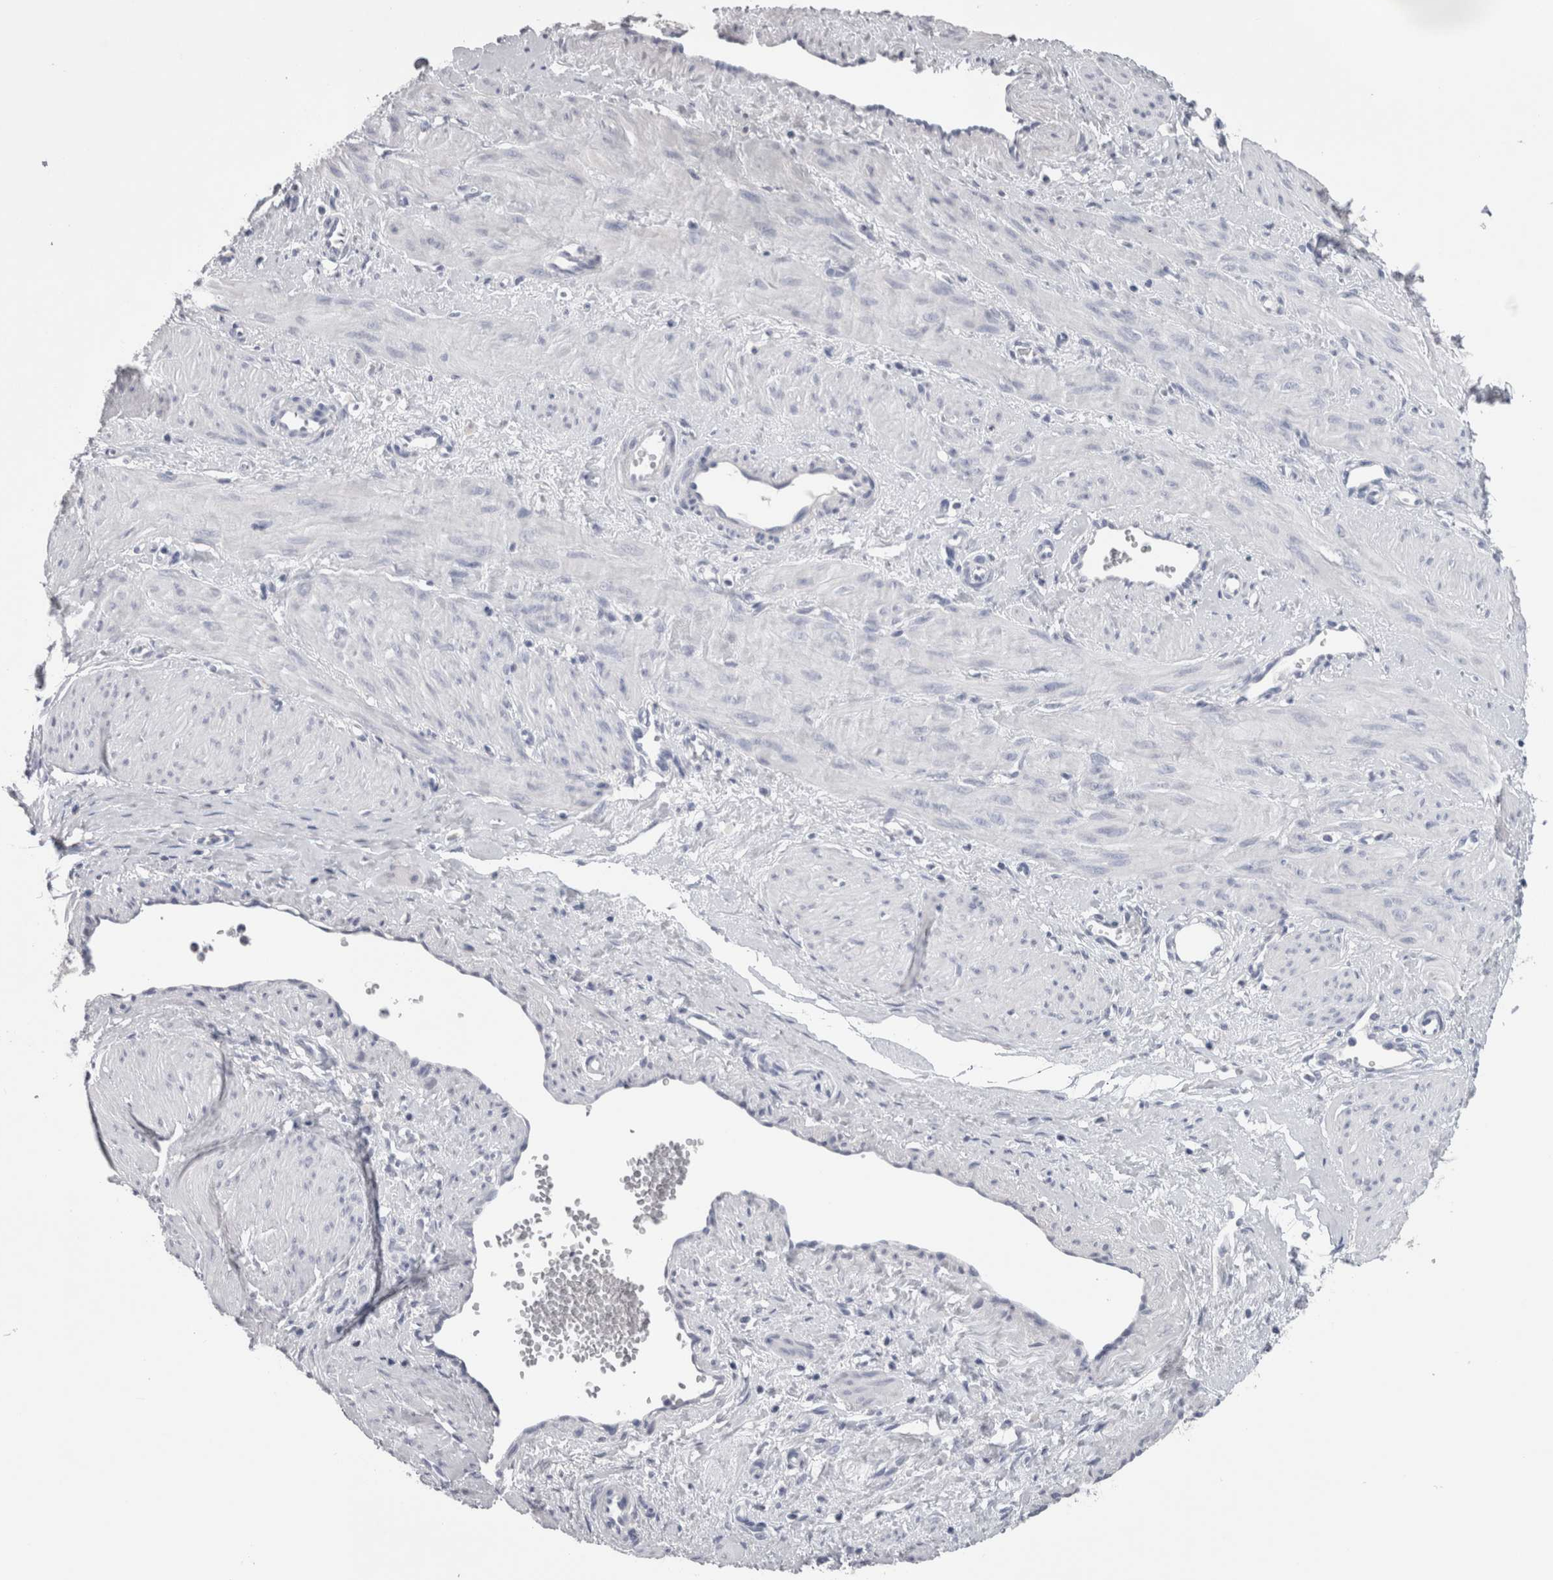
{"staining": {"intensity": "negative", "quantity": "none", "location": "none"}, "tissue": "smooth muscle", "cell_type": "Smooth muscle cells", "image_type": "normal", "snomed": [{"axis": "morphology", "description": "Normal tissue, NOS"}, {"axis": "topography", "description": "Endometrium"}], "caption": "High power microscopy micrograph of an immunohistochemistry (IHC) histopathology image of unremarkable smooth muscle, revealing no significant positivity in smooth muscle cells.", "gene": "CA8", "patient": {"sex": "female", "age": 33}}